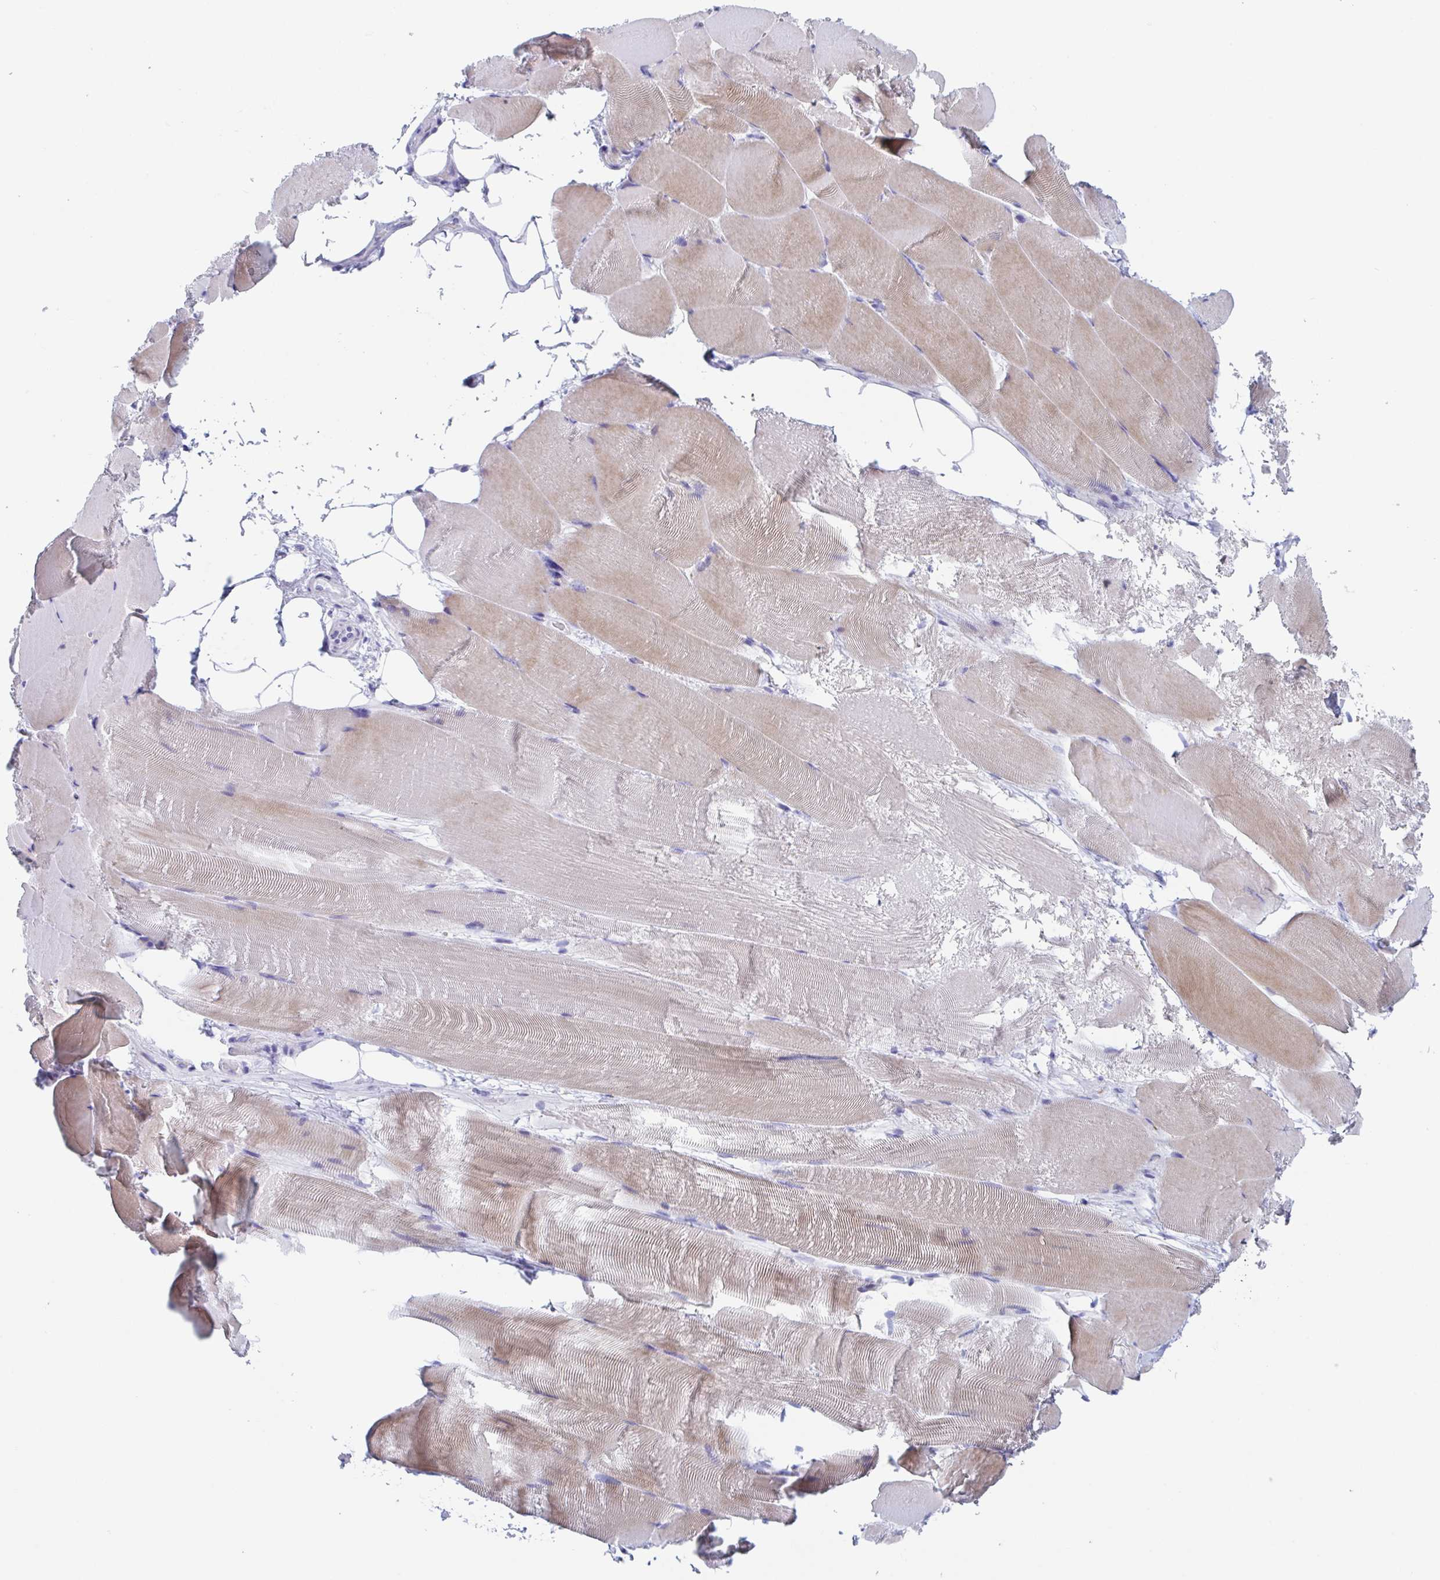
{"staining": {"intensity": "weak", "quantity": "<25%", "location": "cytoplasmic/membranous"}, "tissue": "skeletal muscle", "cell_type": "Myocytes", "image_type": "normal", "snomed": [{"axis": "morphology", "description": "Normal tissue, NOS"}, {"axis": "topography", "description": "Skeletal muscle"}], "caption": "Immunohistochemical staining of normal human skeletal muscle displays no significant staining in myocytes.", "gene": "ZPBP", "patient": {"sex": "female", "age": 64}}